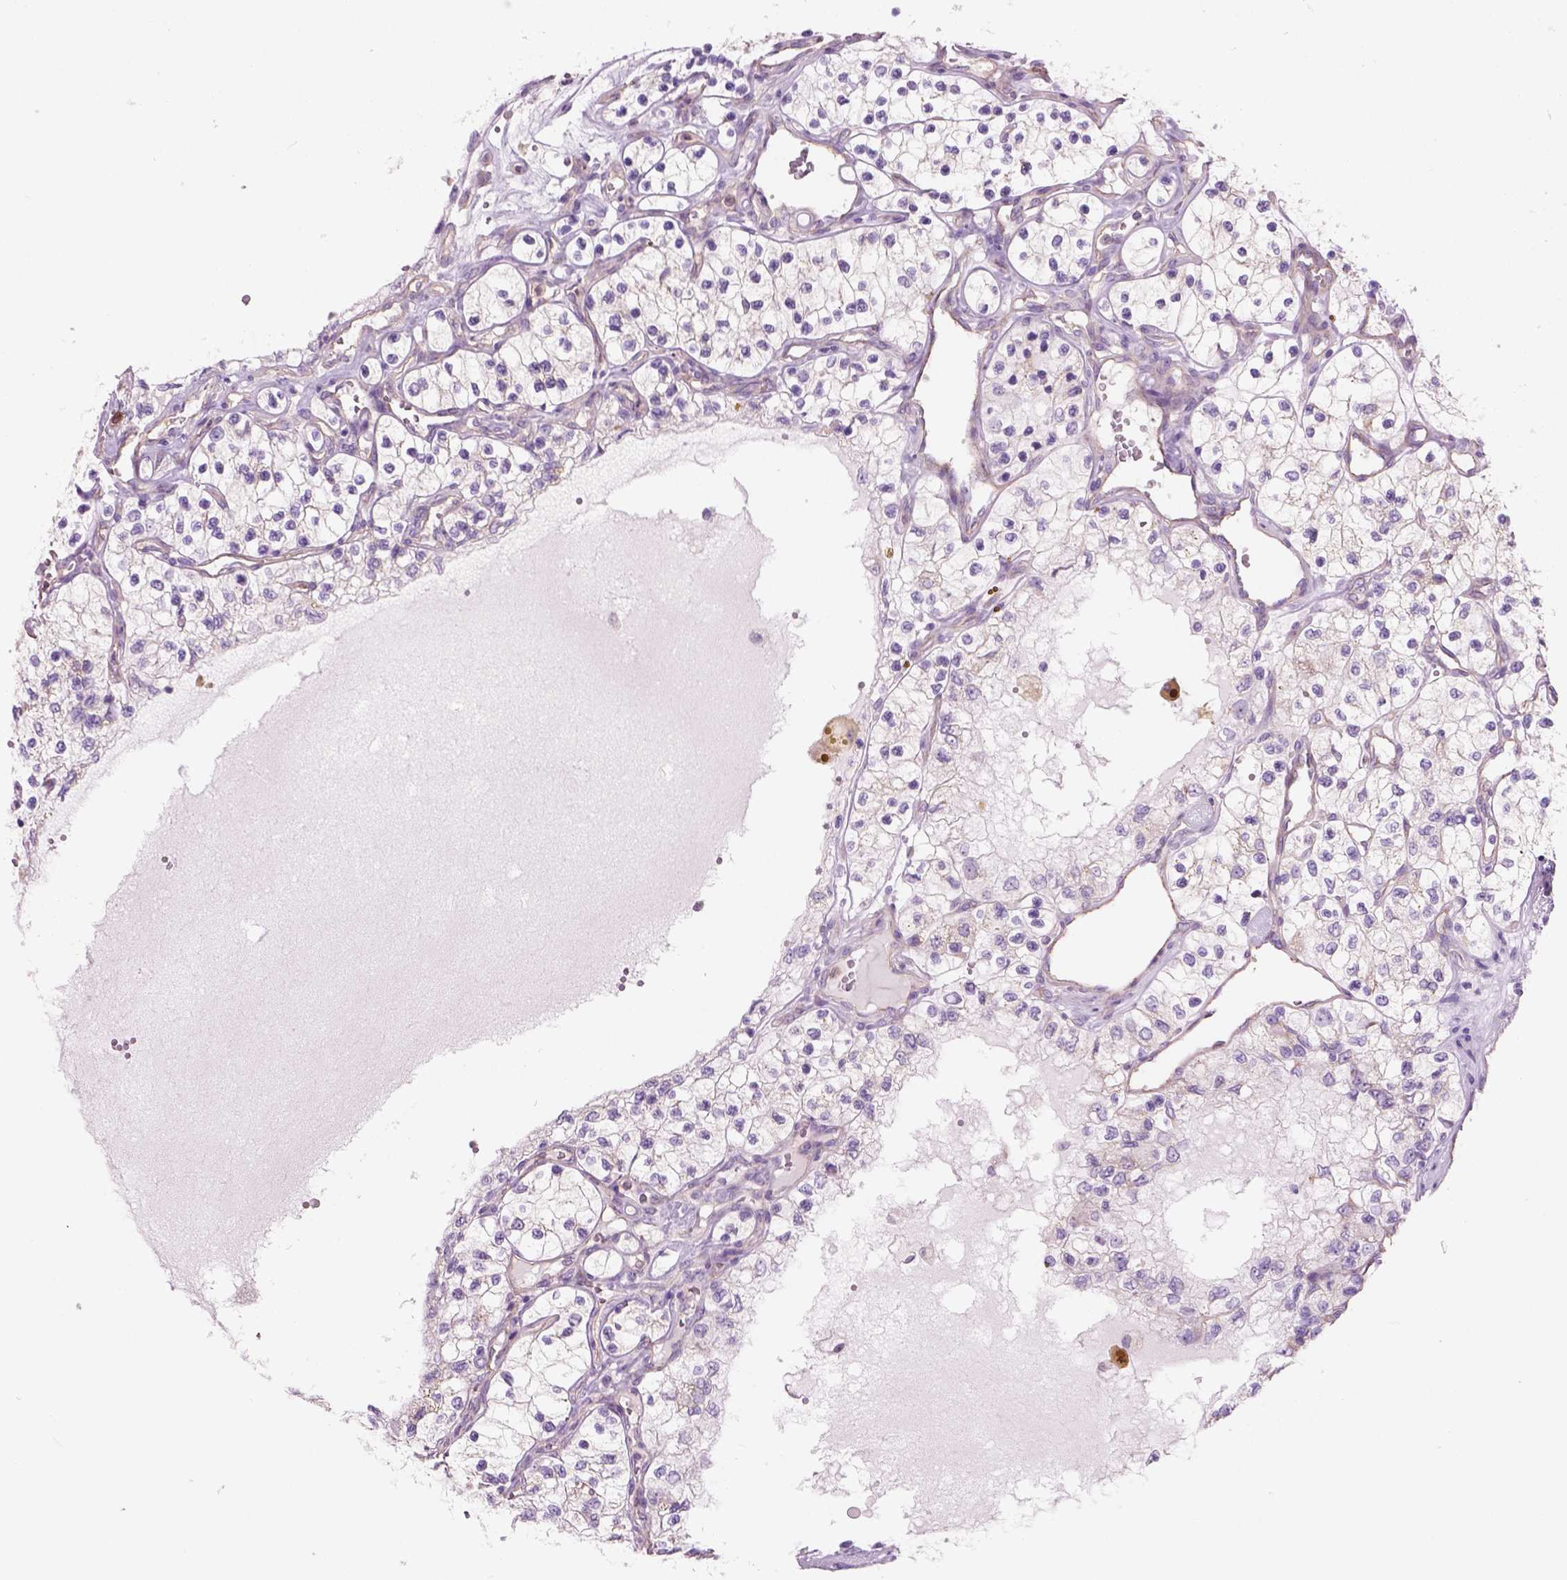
{"staining": {"intensity": "negative", "quantity": "none", "location": "none"}, "tissue": "renal cancer", "cell_type": "Tumor cells", "image_type": "cancer", "snomed": [{"axis": "morphology", "description": "Adenocarcinoma, NOS"}, {"axis": "topography", "description": "Kidney"}], "caption": "Immunohistochemical staining of renal cancer (adenocarcinoma) shows no significant staining in tumor cells.", "gene": "CD84", "patient": {"sex": "female", "age": 69}}